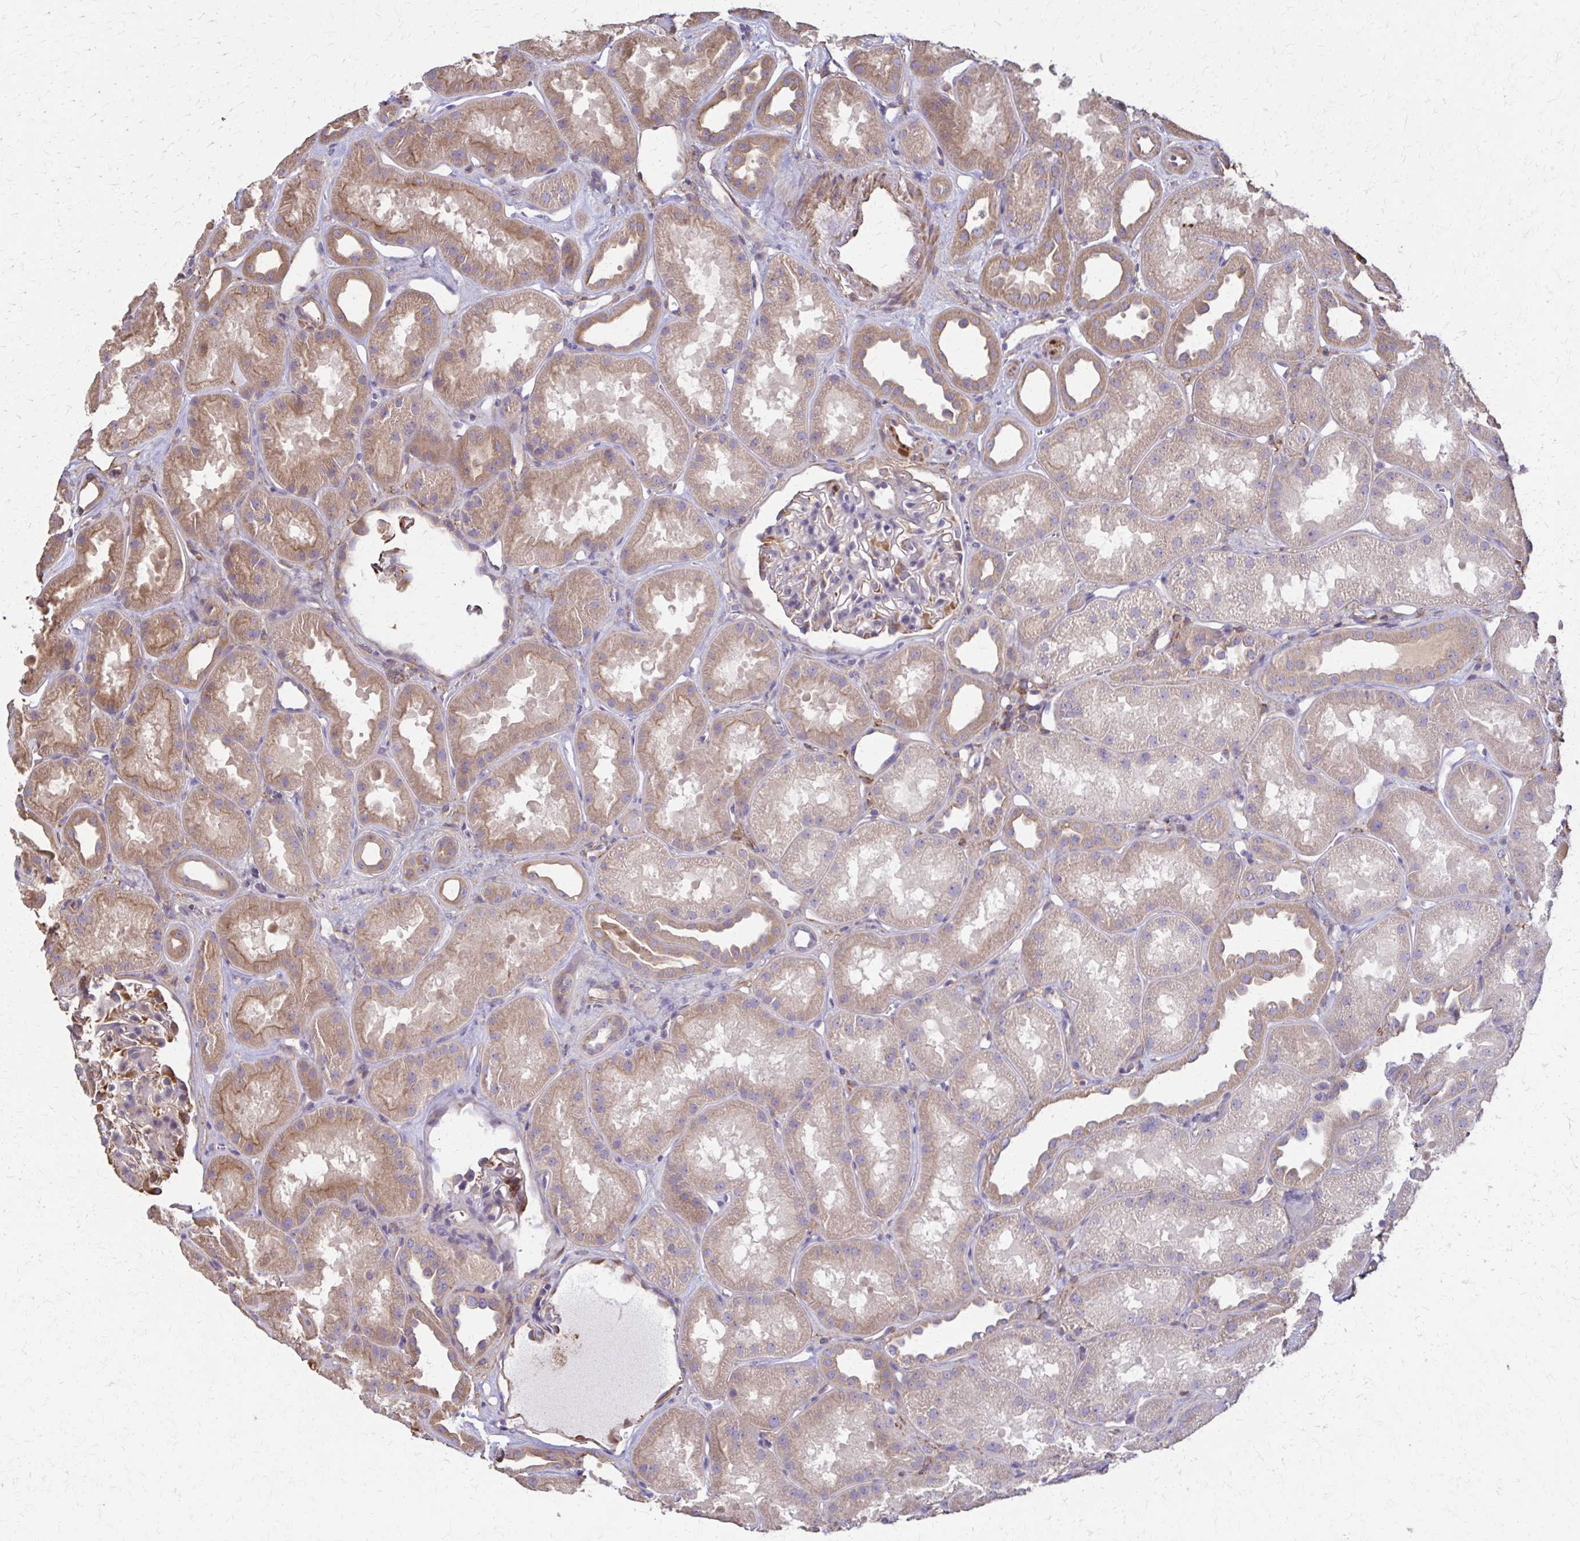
{"staining": {"intensity": "moderate", "quantity": "<25%", "location": "cytoplasmic/membranous"}, "tissue": "kidney", "cell_type": "Cells in glomeruli", "image_type": "normal", "snomed": [{"axis": "morphology", "description": "Normal tissue, NOS"}, {"axis": "topography", "description": "Kidney"}], "caption": "Kidney stained for a protein (brown) demonstrates moderate cytoplasmic/membranous positive staining in approximately <25% of cells in glomeruli.", "gene": "DSP", "patient": {"sex": "male", "age": 61}}